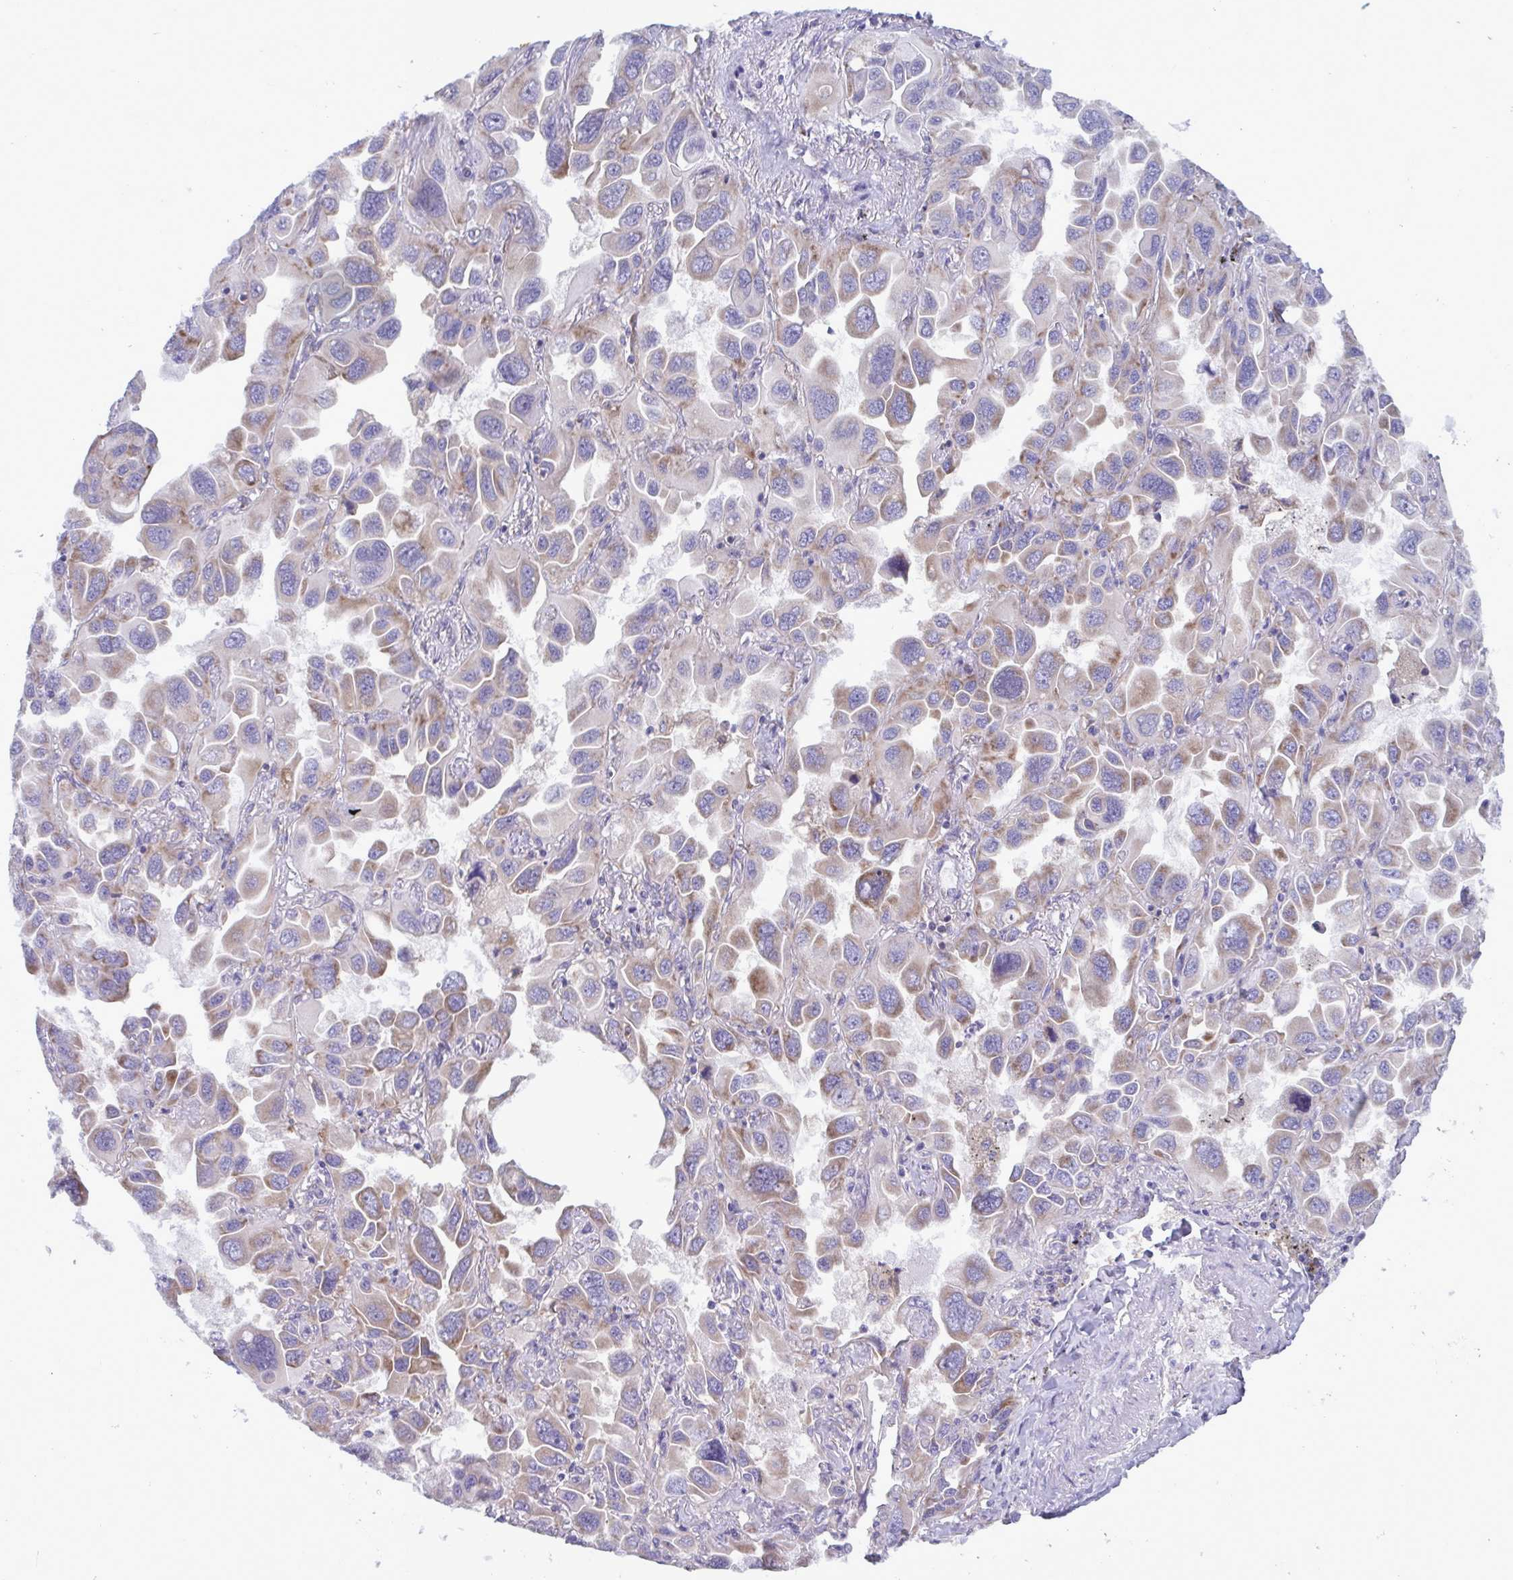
{"staining": {"intensity": "moderate", "quantity": ">75%", "location": "cytoplasmic/membranous"}, "tissue": "lung cancer", "cell_type": "Tumor cells", "image_type": "cancer", "snomed": [{"axis": "morphology", "description": "Adenocarcinoma, NOS"}, {"axis": "topography", "description": "Lung"}], "caption": "A high-resolution micrograph shows immunohistochemistry staining of lung adenocarcinoma, which exhibits moderate cytoplasmic/membranous positivity in about >75% of tumor cells.", "gene": "RPS16", "patient": {"sex": "male", "age": 64}}